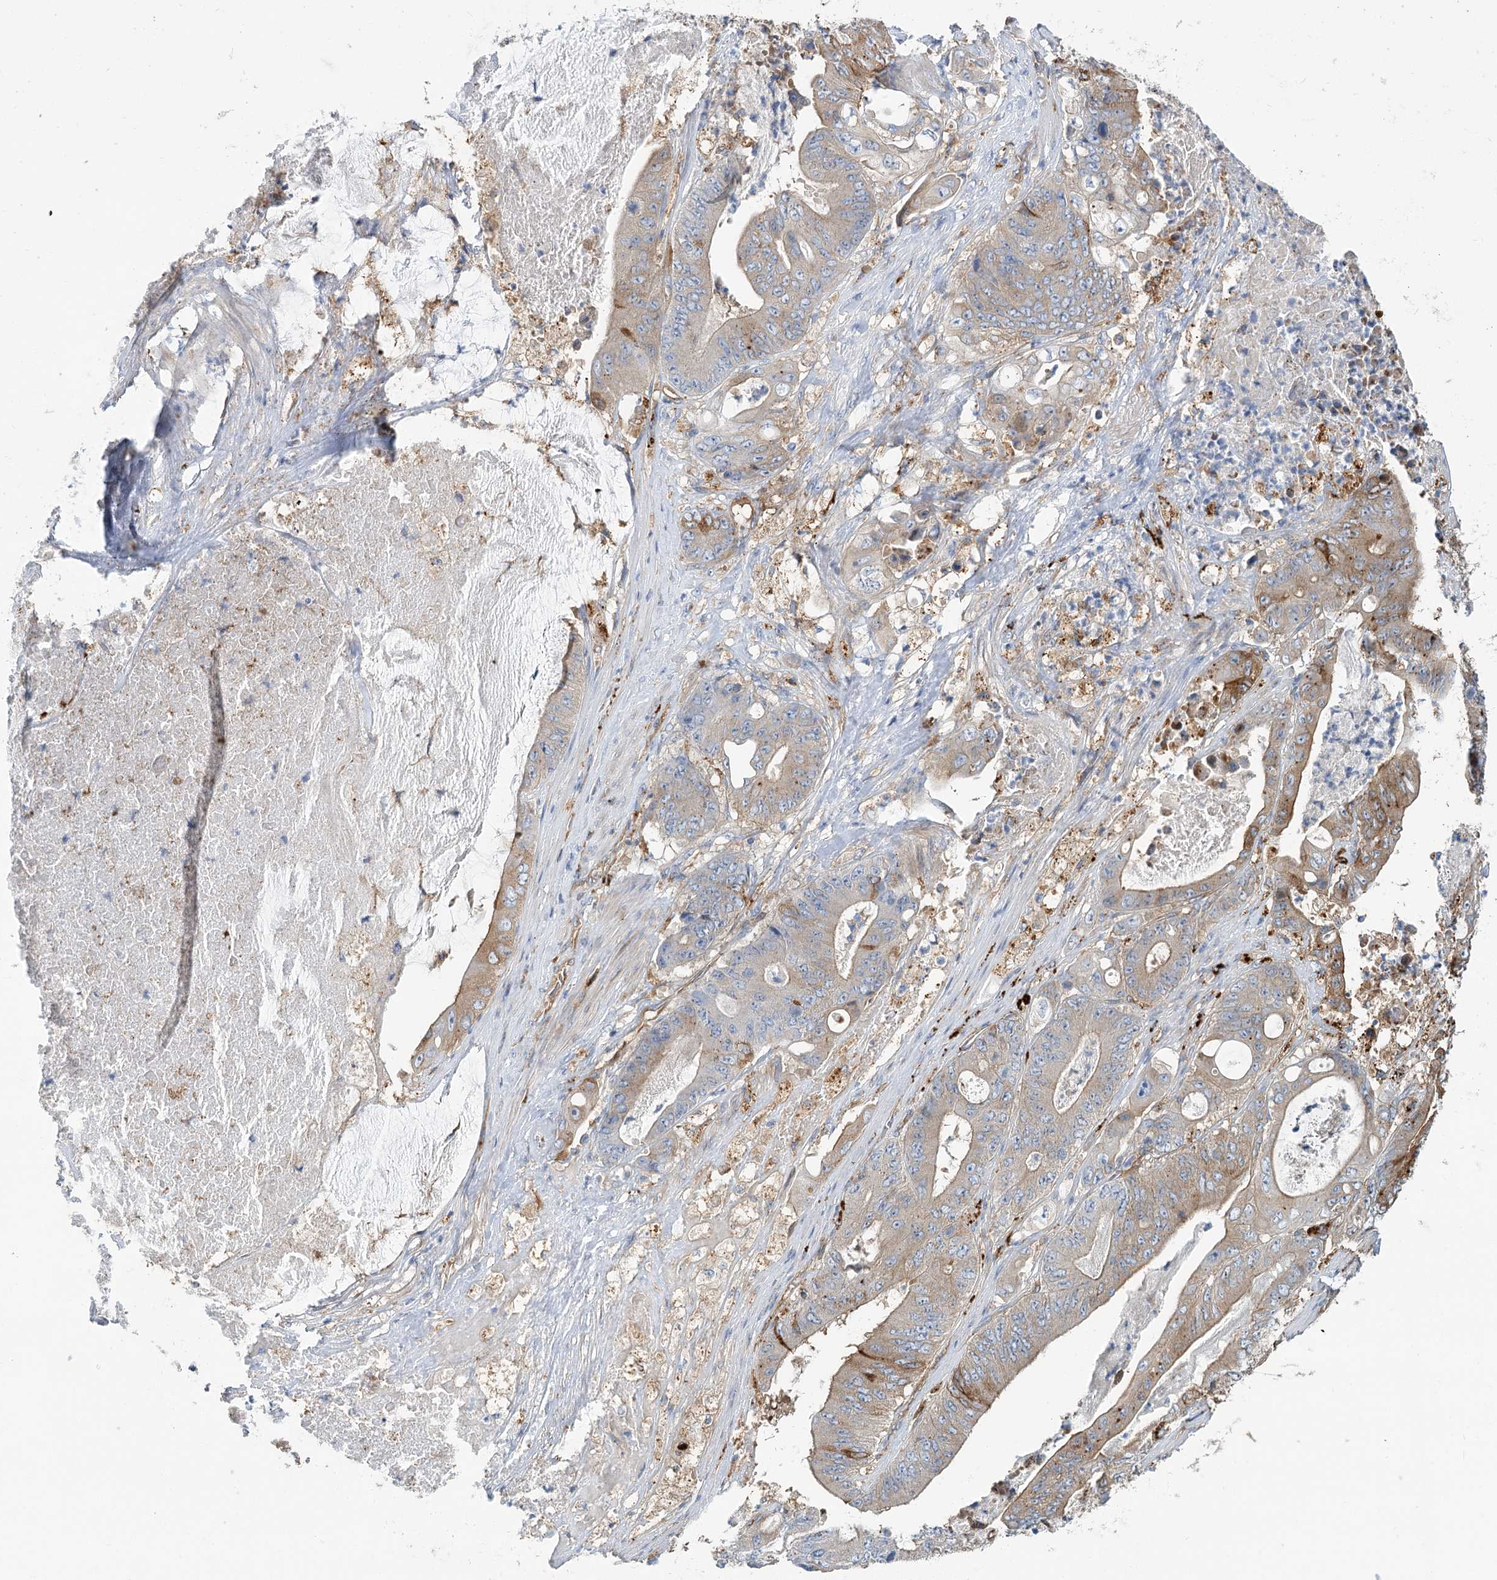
{"staining": {"intensity": "moderate", "quantity": "25%-75%", "location": "cytoplasmic/membranous"}, "tissue": "stomach cancer", "cell_type": "Tumor cells", "image_type": "cancer", "snomed": [{"axis": "morphology", "description": "Adenocarcinoma, NOS"}, {"axis": "topography", "description": "Stomach"}], "caption": "Stomach cancer (adenocarcinoma) tissue shows moderate cytoplasmic/membranous positivity in approximately 25%-75% of tumor cells", "gene": "GUSB", "patient": {"sex": "female", "age": 73}}